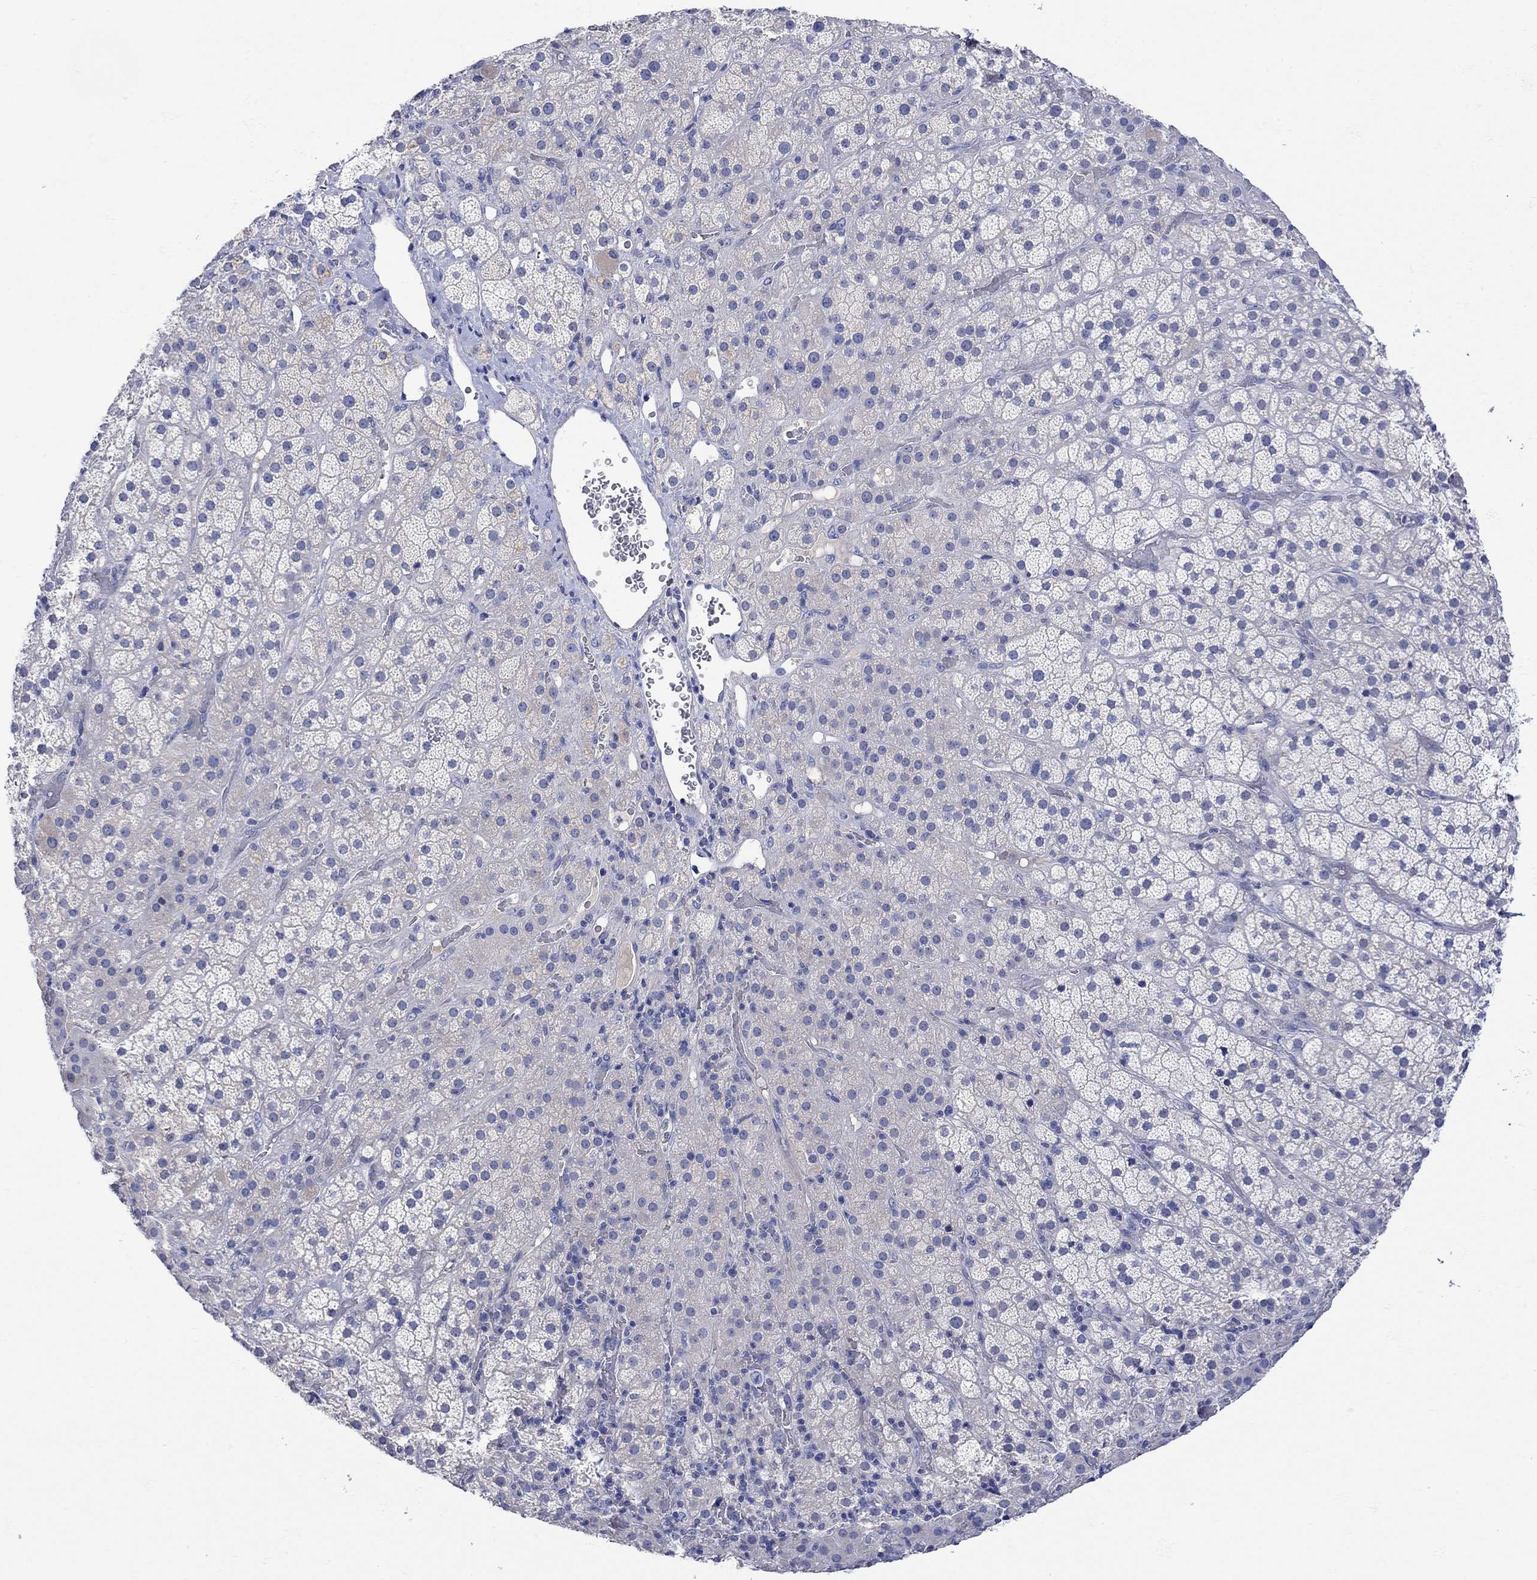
{"staining": {"intensity": "negative", "quantity": "none", "location": "none"}, "tissue": "adrenal gland", "cell_type": "Glandular cells", "image_type": "normal", "snomed": [{"axis": "morphology", "description": "Normal tissue, NOS"}, {"axis": "topography", "description": "Adrenal gland"}], "caption": "The image displays no significant expression in glandular cells of adrenal gland. (DAB (3,3'-diaminobenzidine) immunohistochemistry with hematoxylin counter stain).", "gene": "MSI1", "patient": {"sex": "male", "age": 57}}